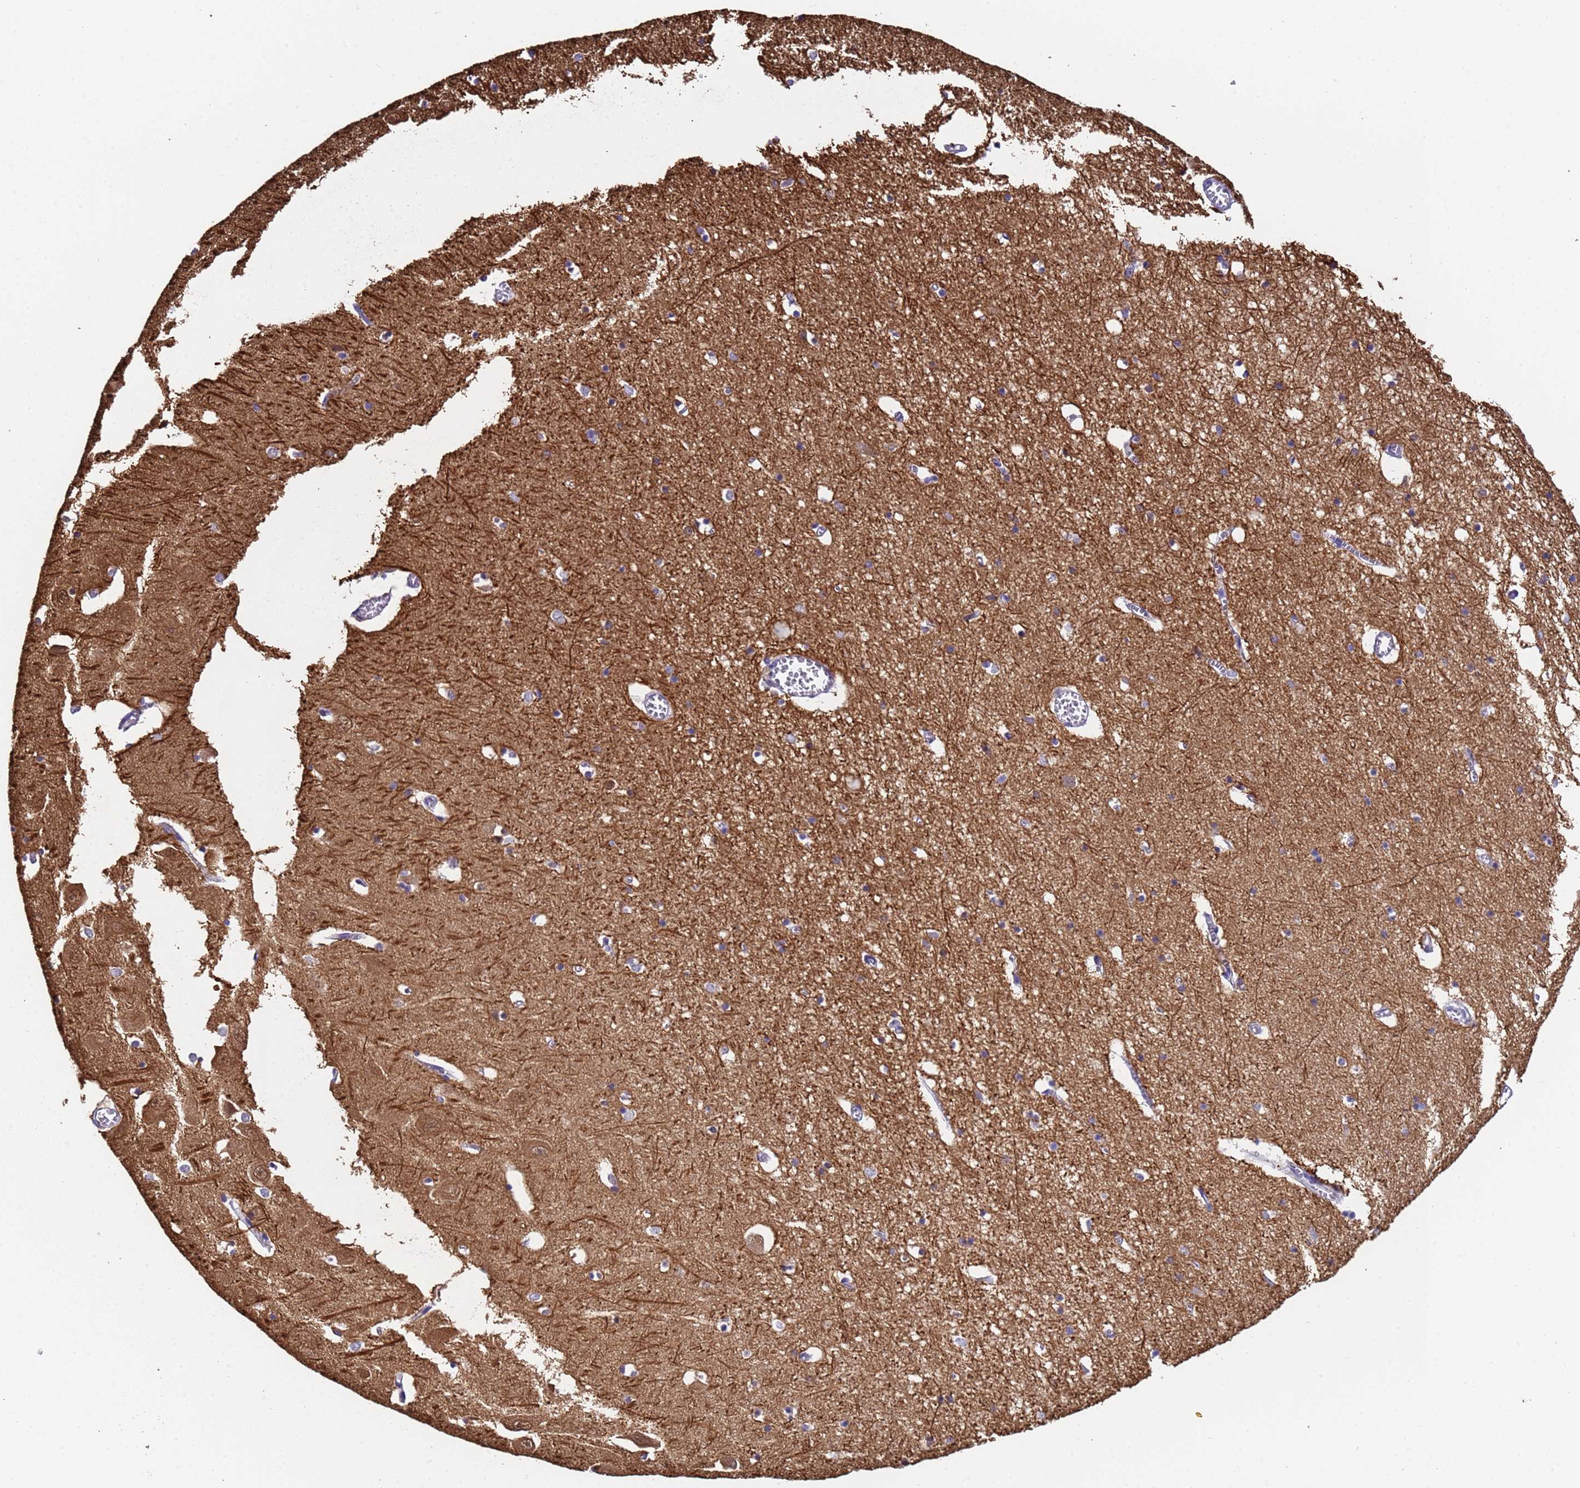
{"staining": {"intensity": "negative", "quantity": "none", "location": "none"}, "tissue": "hippocampus", "cell_type": "Glial cells", "image_type": "normal", "snomed": [{"axis": "morphology", "description": "Normal tissue, NOS"}, {"axis": "topography", "description": "Hippocampus"}], "caption": "Immunohistochemistry (IHC) of normal hippocampus reveals no staining in glial cells.", "gene": "PAQR7", "patient": {"sex": "male", "age": 70}}